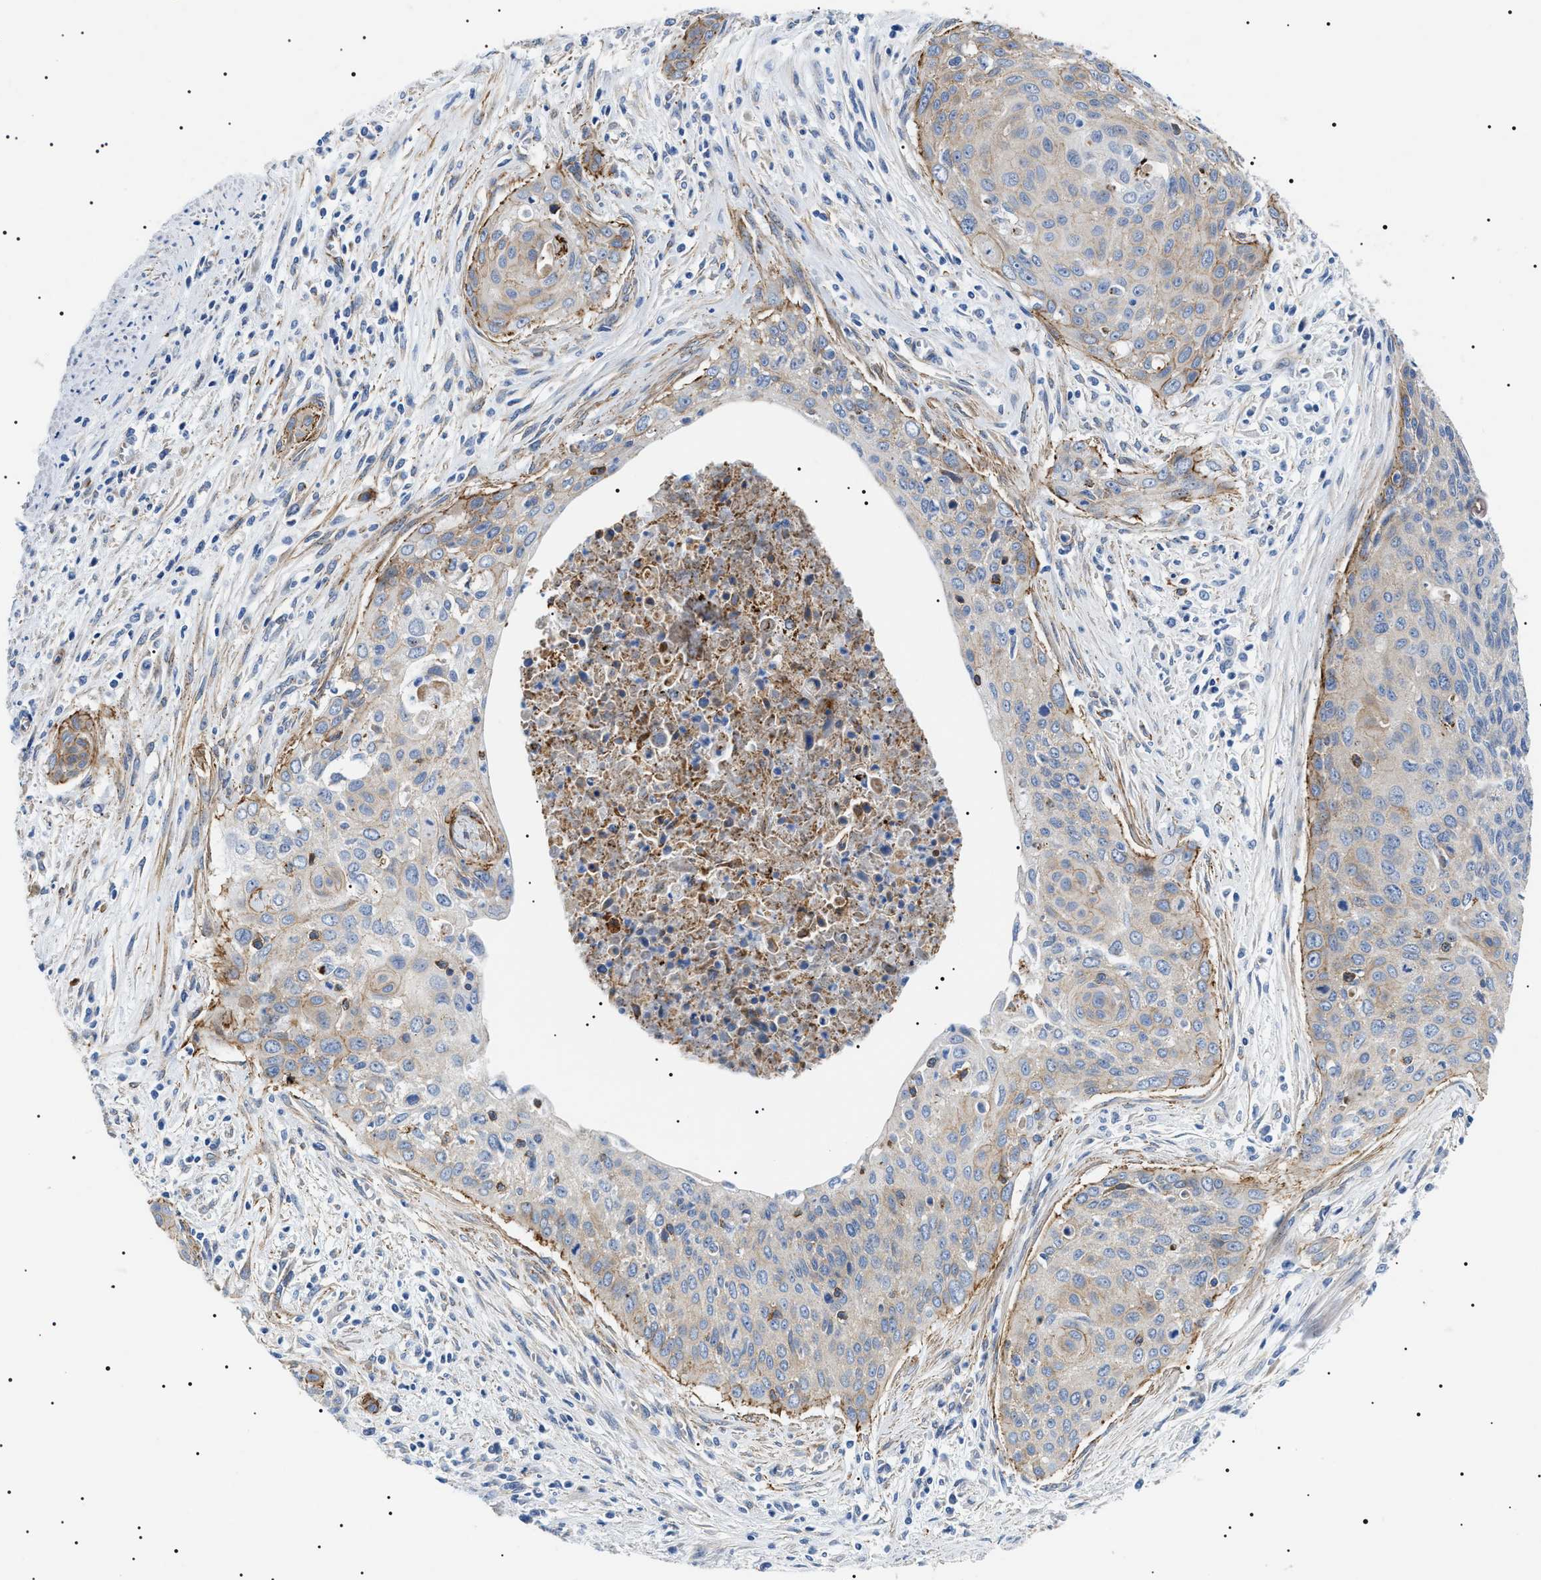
{"staining": {"intensity": "moderate", "quantity": "25%-75%", "location": "cytoplasmic/membranous"}, "tissue": "cervical cancer", "cell_type": "Tumor cells", "image_type": "cancer", "snomed": [{"axis": "morphology", "description": "Squamous cell carcinoma, NOS"}, {"axis": "topography", "description": "Cervix"}], "caption": "Cervical cancer was stained to show a protein in brown. There is medium levels of moderate cytoplasmic/membranous expression in approximately 25%-75% of tumor cells.", "gene": "TMEM222", "patient": {"sex": "female", "age": 55}}